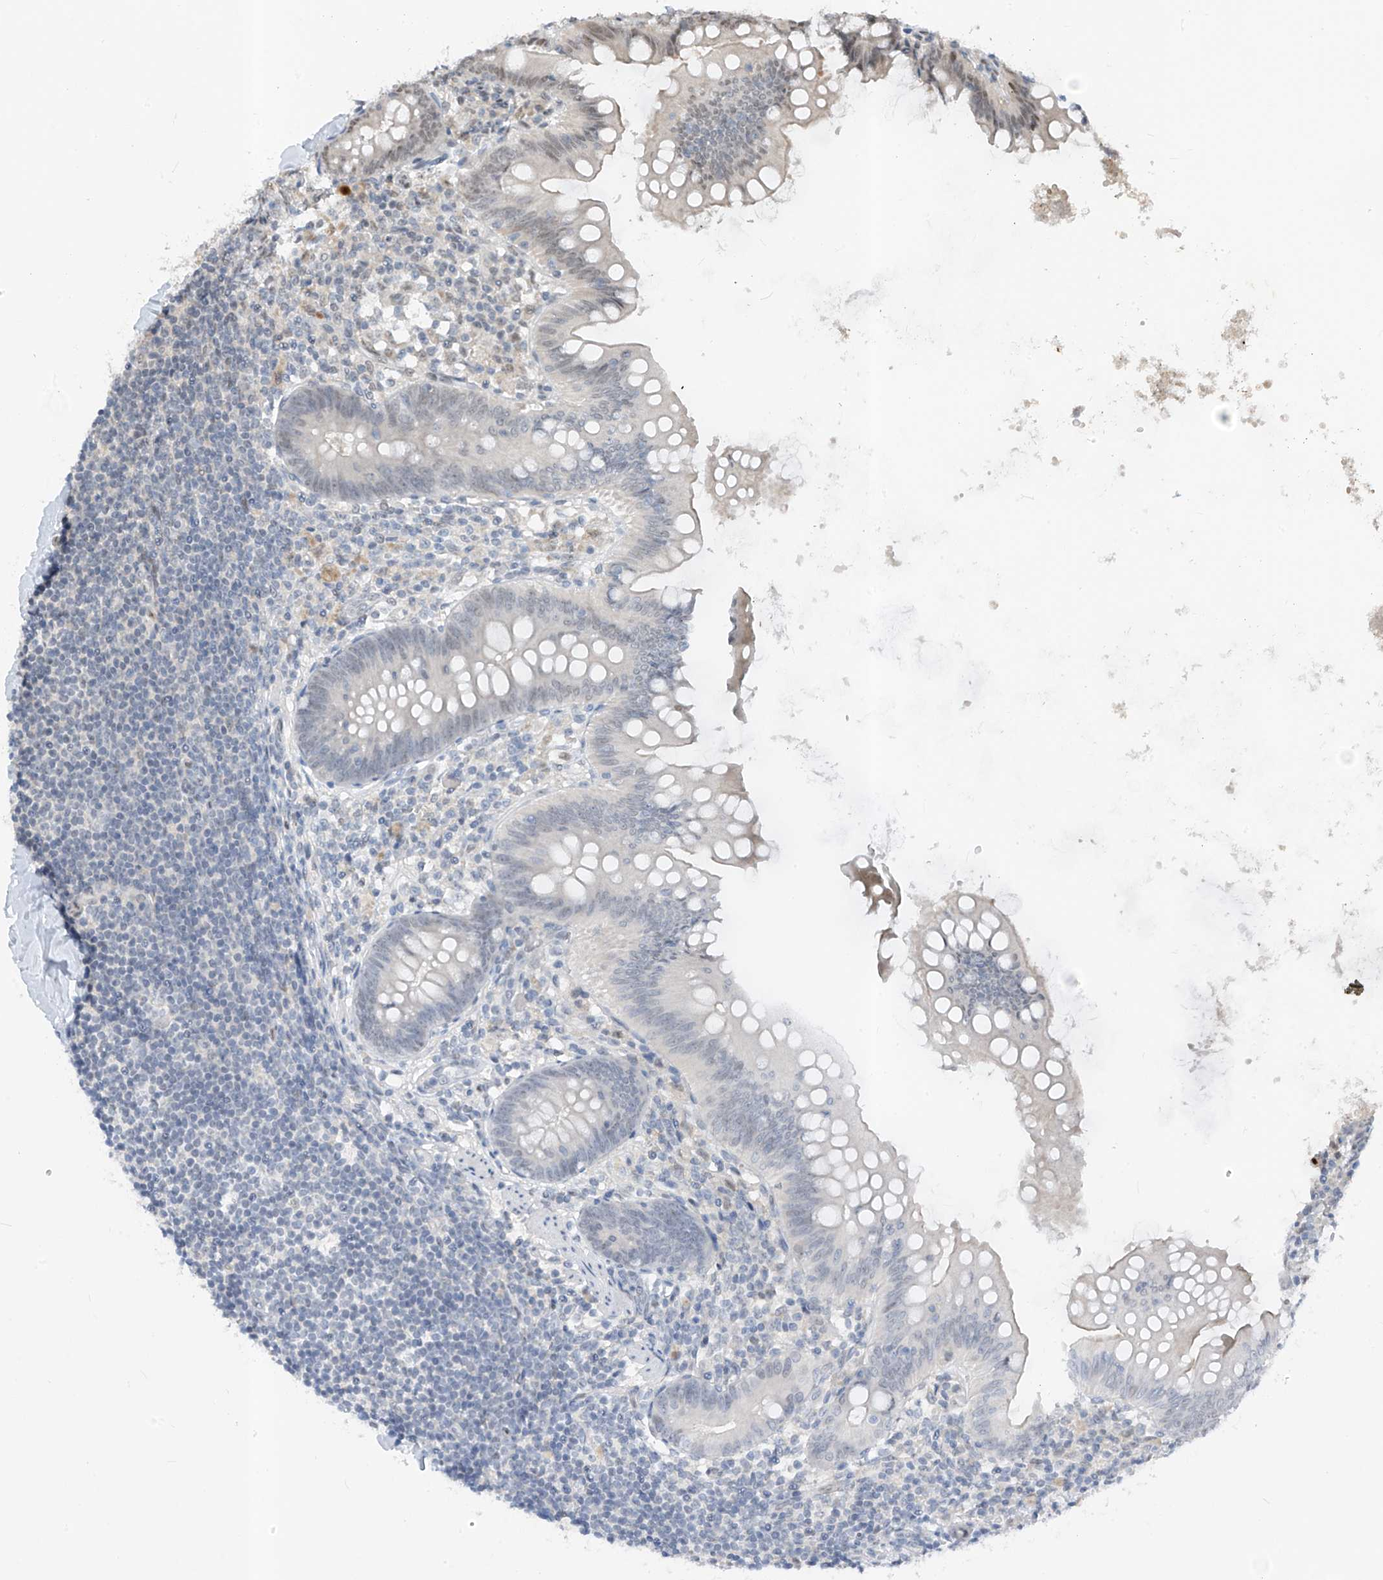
{"staining": {"intensity": "negative", "quantity": "none", "location": "none"}, "tissue": "appendix", "cell_type": "Glandular cells", "image_type": "normal", "snomed": [{"axis": "morphology", "description": "Normal tissue, NOS"}, {"axis": "topography", "description": "Appendix"}], "caption": "The photomicrograph shows no significant positivity in glandular cells of appendix.", "gene": "RBP7", "patient": {"sex": "female", "age": 62}}